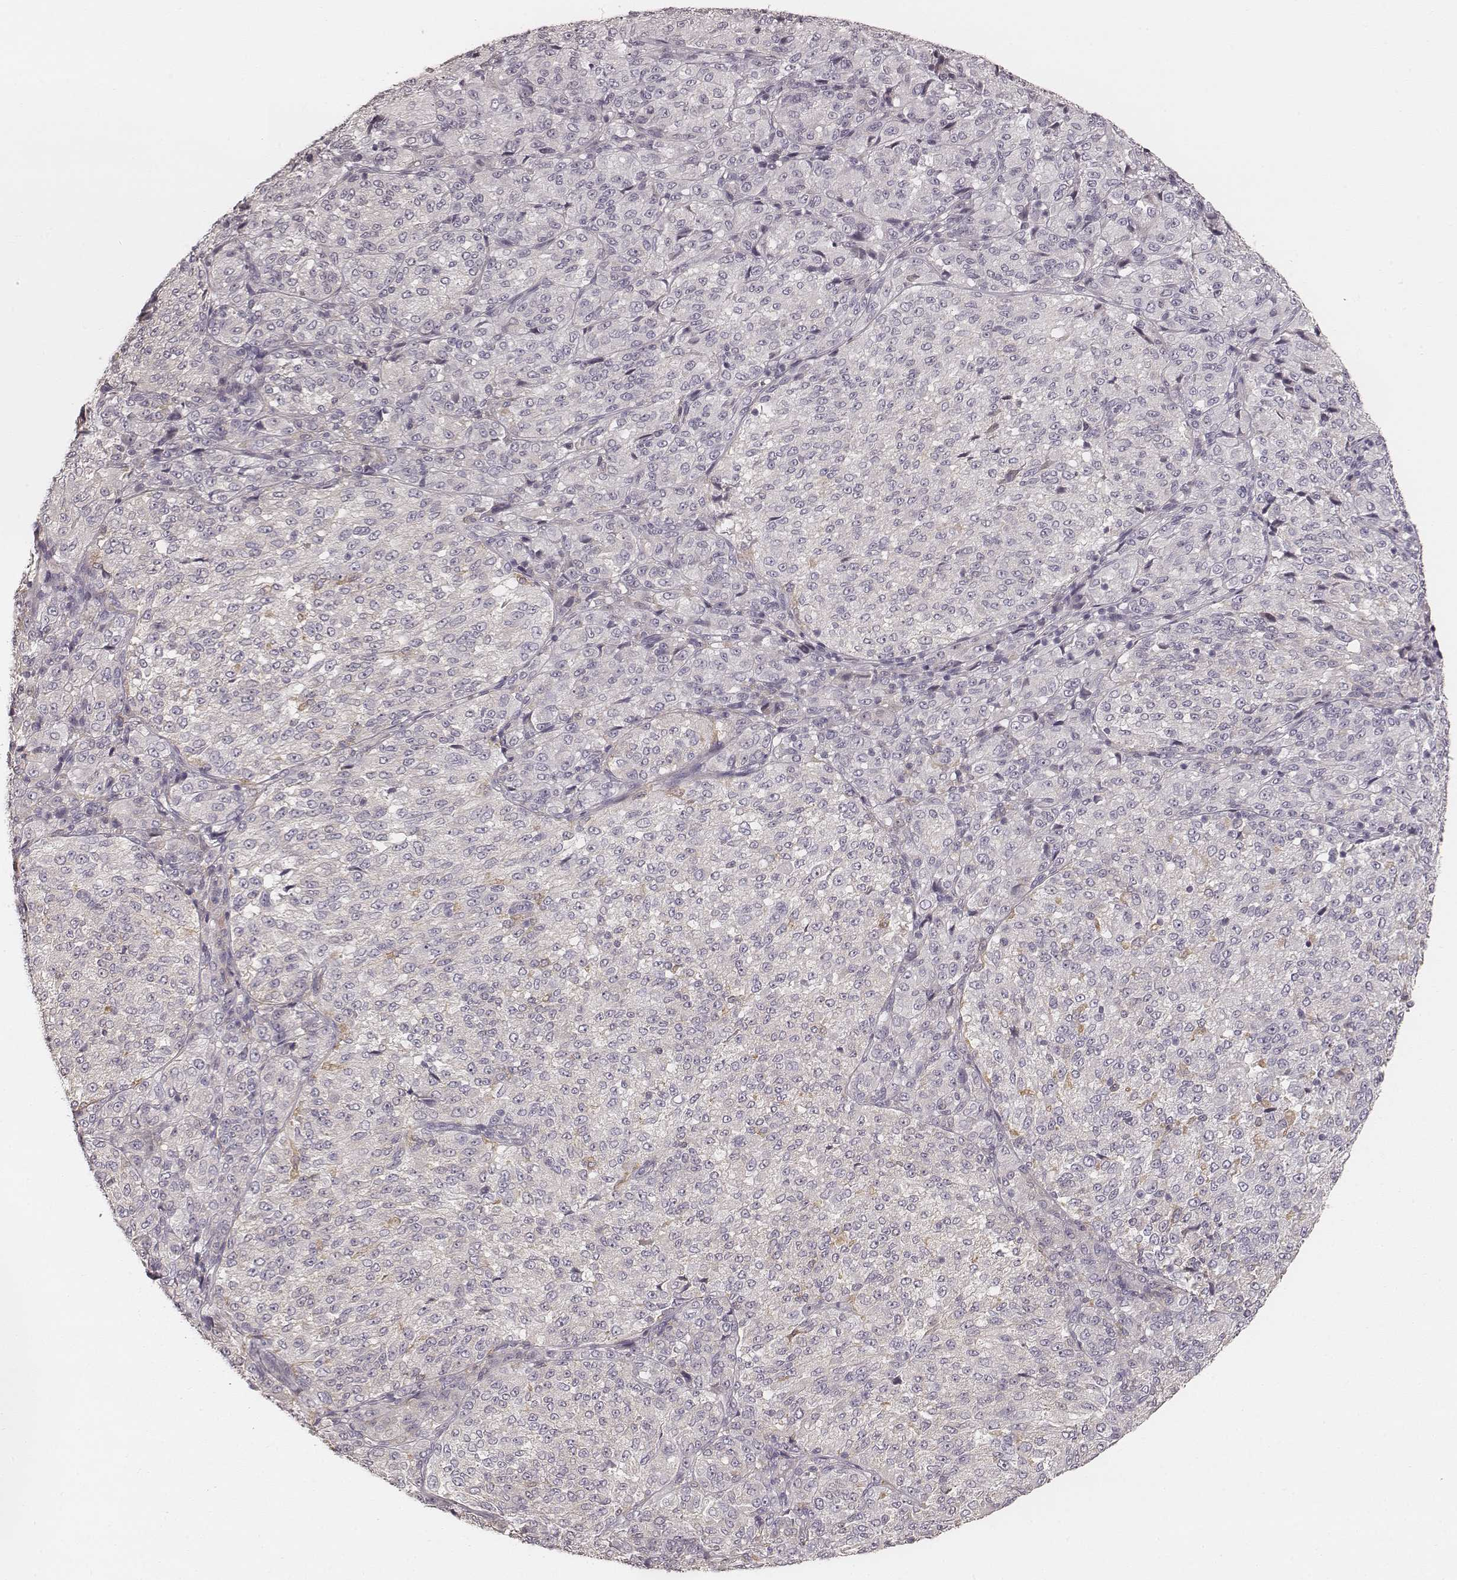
{"staining": {"intensity": "negative", "quantity": "none", "location": "none"}, "tissue": "melanoma", "cell_type": "Tumor cells", "image_type": "cancer", "snomed": [{"axis": "morphology", "description": "Malignant melanoma, Metastatic site"}, {"axis": "topography", "description": "Brain"}], "caption": "High power microscopy photomicrograph of an immunohistochemistry photomicrograph of melanoma, revealing no significant positivity in tumor cells.", "gene": "FMNL2", "patient": {"sex": "female", "age": 56}}